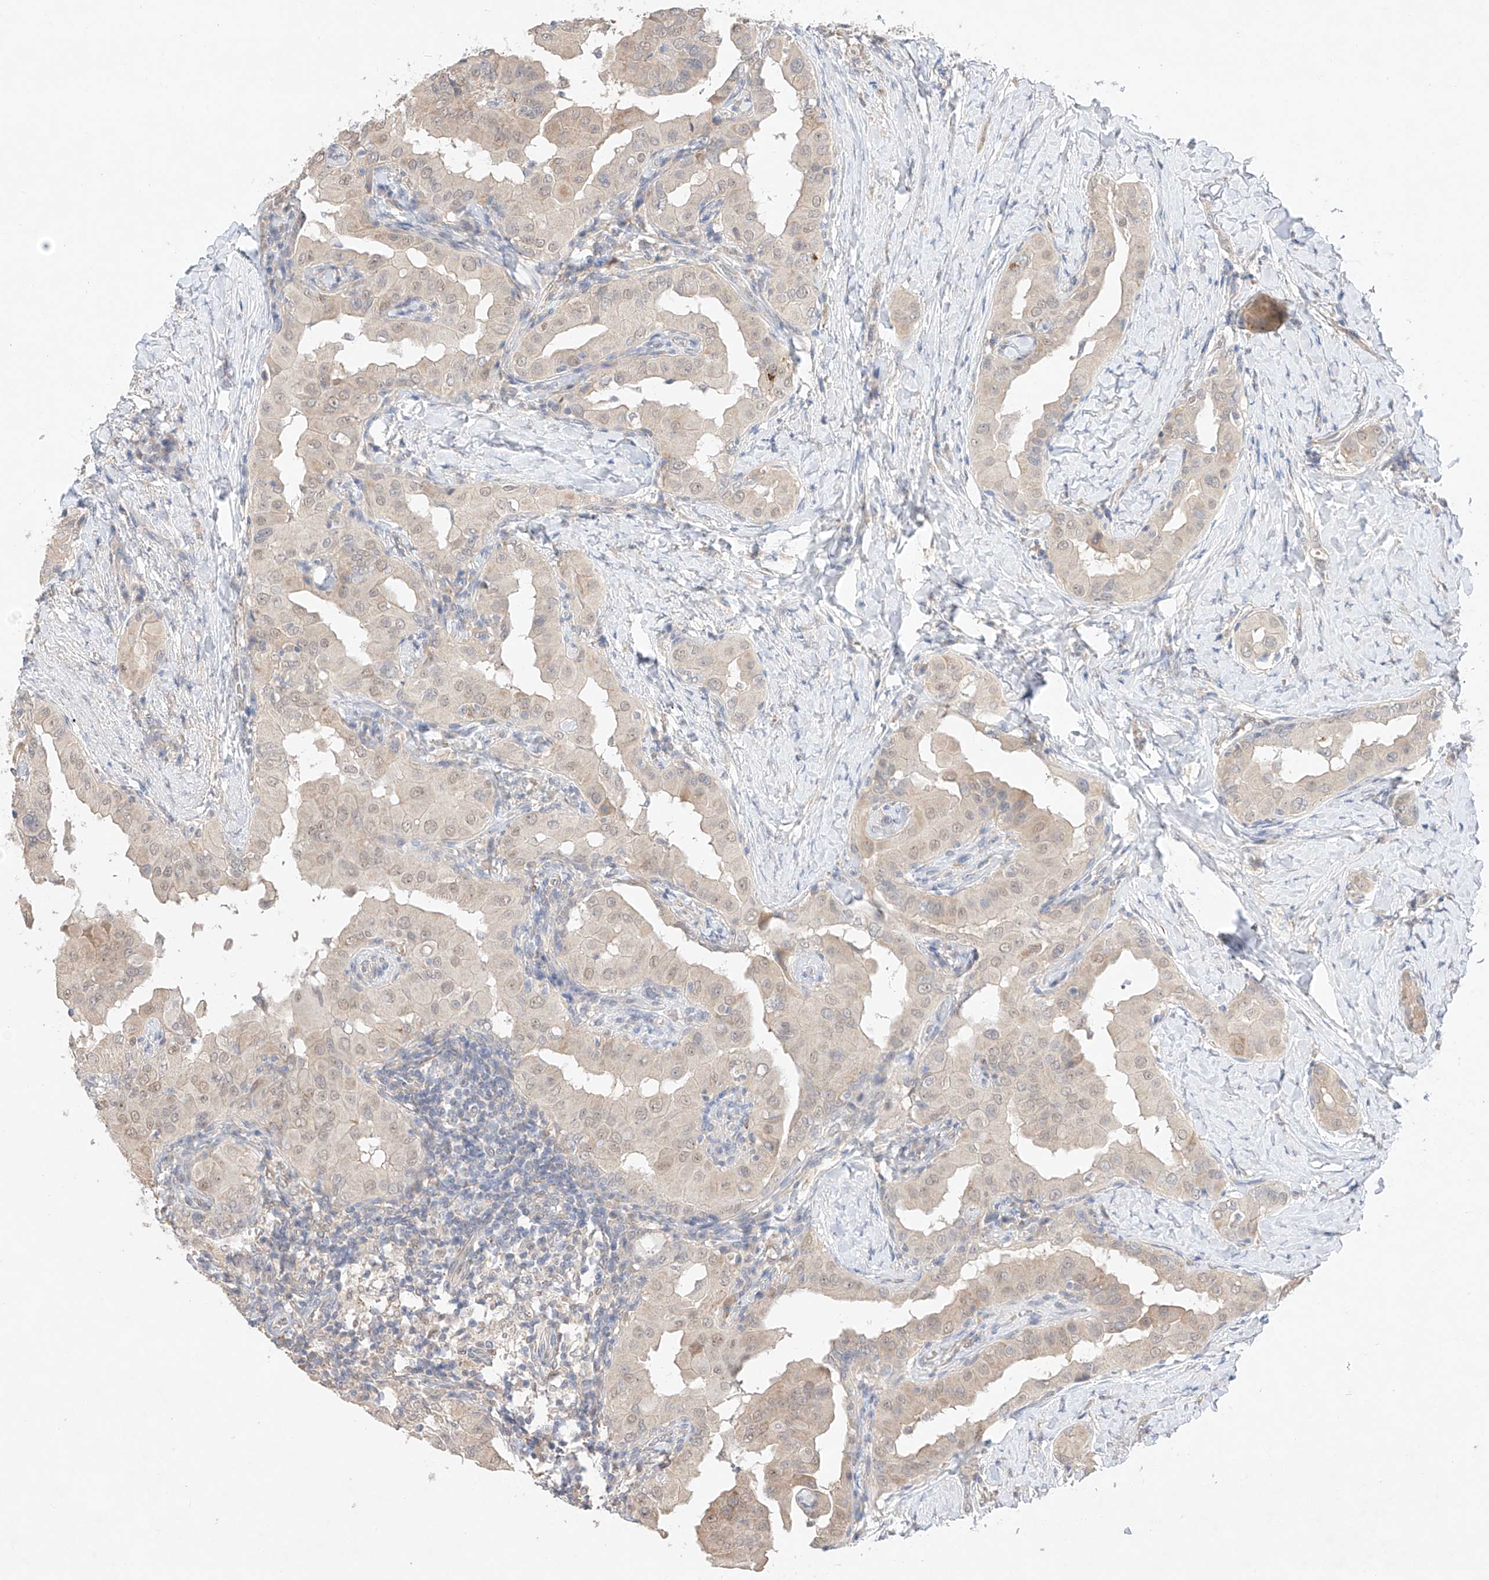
{"staining": {"intensity": "weak", "quantity": "<25%", "location": "cytoplasmic/membranous,nuclear"}, "tissue": "thyroid cancer", "cell_type": "Tumor cells", "image_type": "cancer", "snomed": [{"axis": "morphology", "description": "Papillary adenocarcinoma, NOS"}, {"axis": "topography", "description": "Thyroid gland"}], "caption": "Tumor cells show no significant expression in thyroid cancer (papillary adenocarcinoma).", "gene": "IL22RA2", "patient": {"sex": "male", "age": 33}}